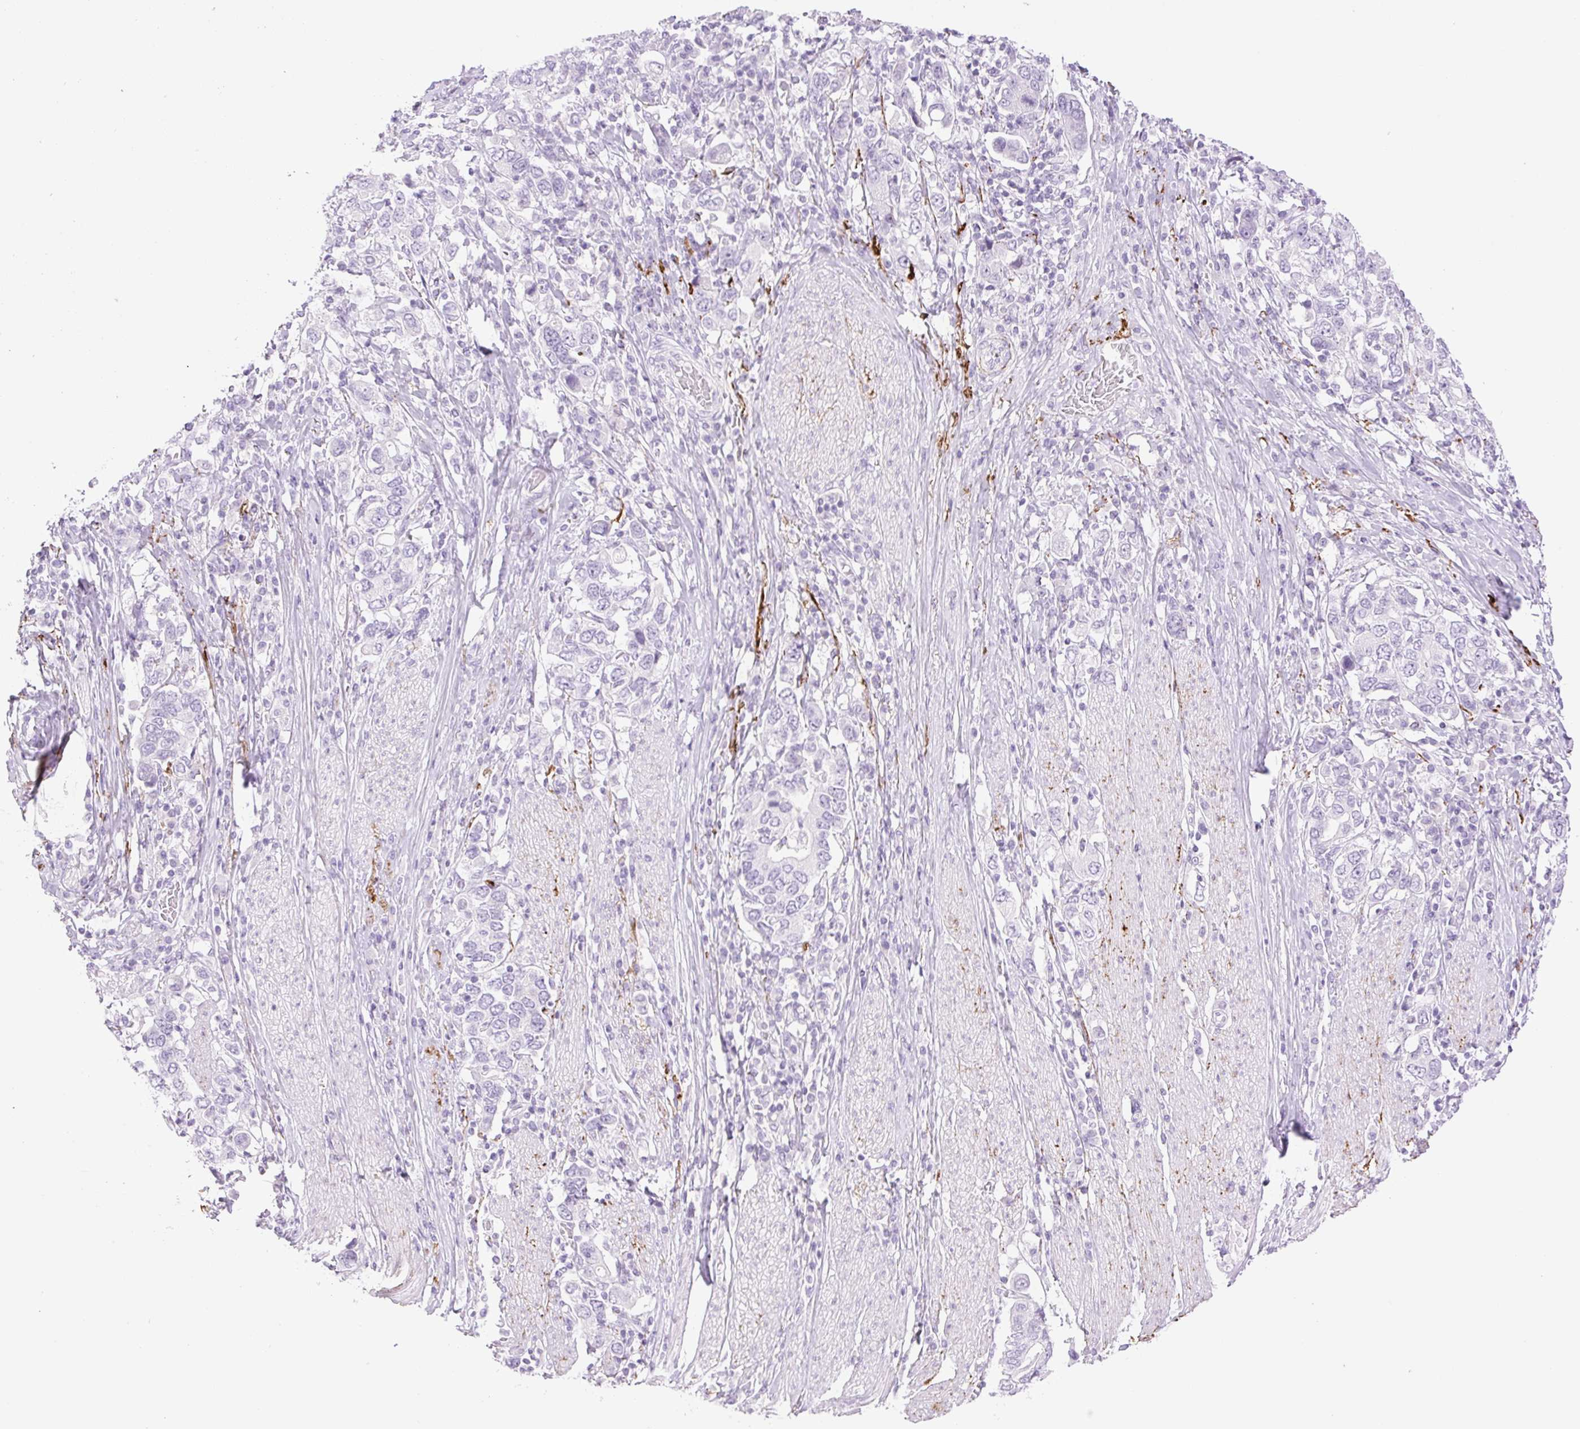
{"staining": {"intensity": "negative", "quantity": "none", "location": "none"}, "tissue": "stomach cancer", "cell_type": "Tumor cells", "image_type": "cancer", "snomed": [{"axis": "morphology", "description": "Adenocarcinoma, NOS"}, {"axis": "topography", "description": "Stomach, upper"}, {"axis": "topography", "description": "Stomach"}], "caption": "A micrograph of stomach adenocarcinoma stained for a protein reveals no brown staining in tumor cells.", "gene": "SP140L", "patient": {"sex": "male", "age": 62}}